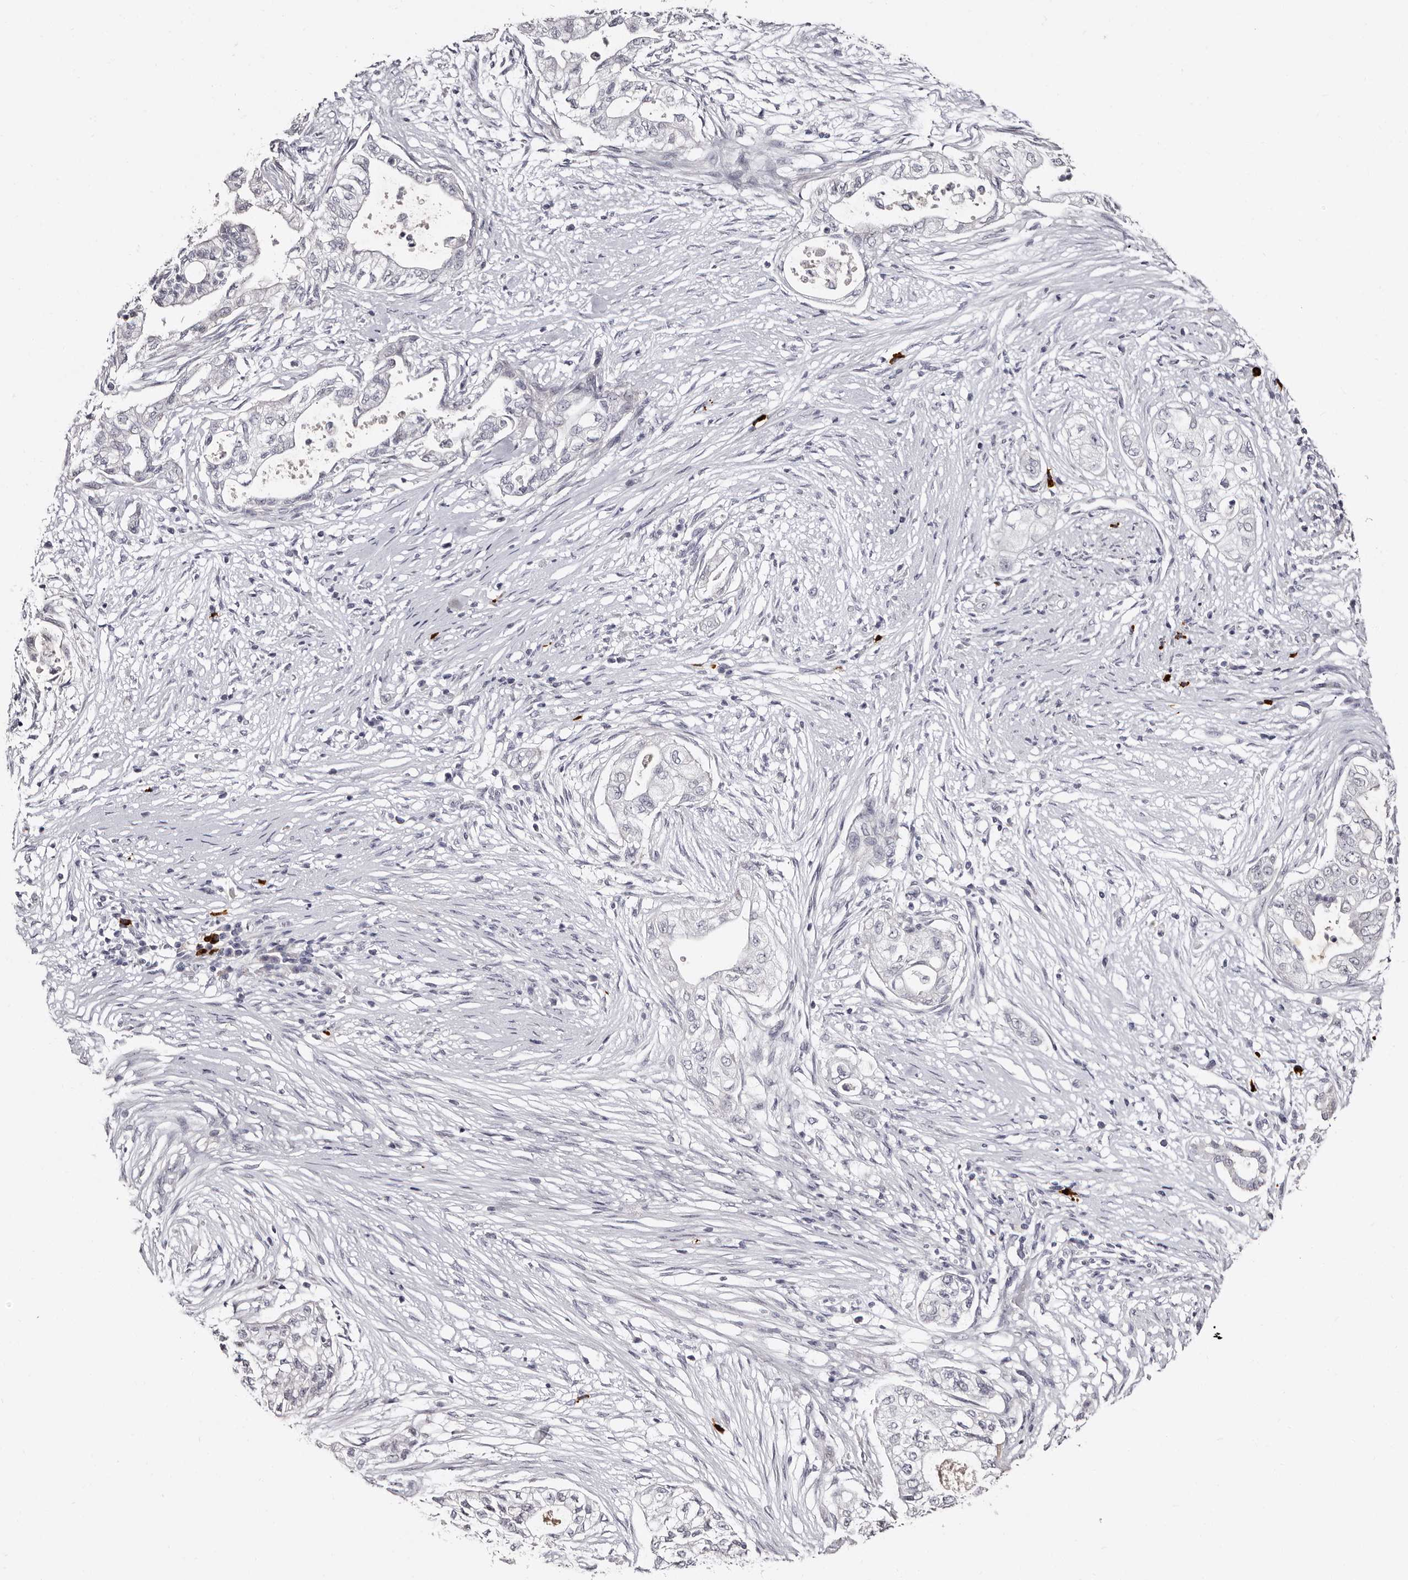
{"staining": {"intensity": "negative", "quantity": "none", "location": "none"}, "tissue": "pancreatic cancer", "cell_type": "Tumor cells", "image_type": "cancer", "snomed": [{"axis": "morphology", "description": "Adenocarcinoma, NOS"}, {"axis": "topography", "description": "Pancreas"}], "caption": "Protein analysis of pancreatic cancer (adenocarcinoma) displays no significant positivity in tumor cells.", "gene": "TBC1D22B", "patient": {"sex": "male", "age": 72}}